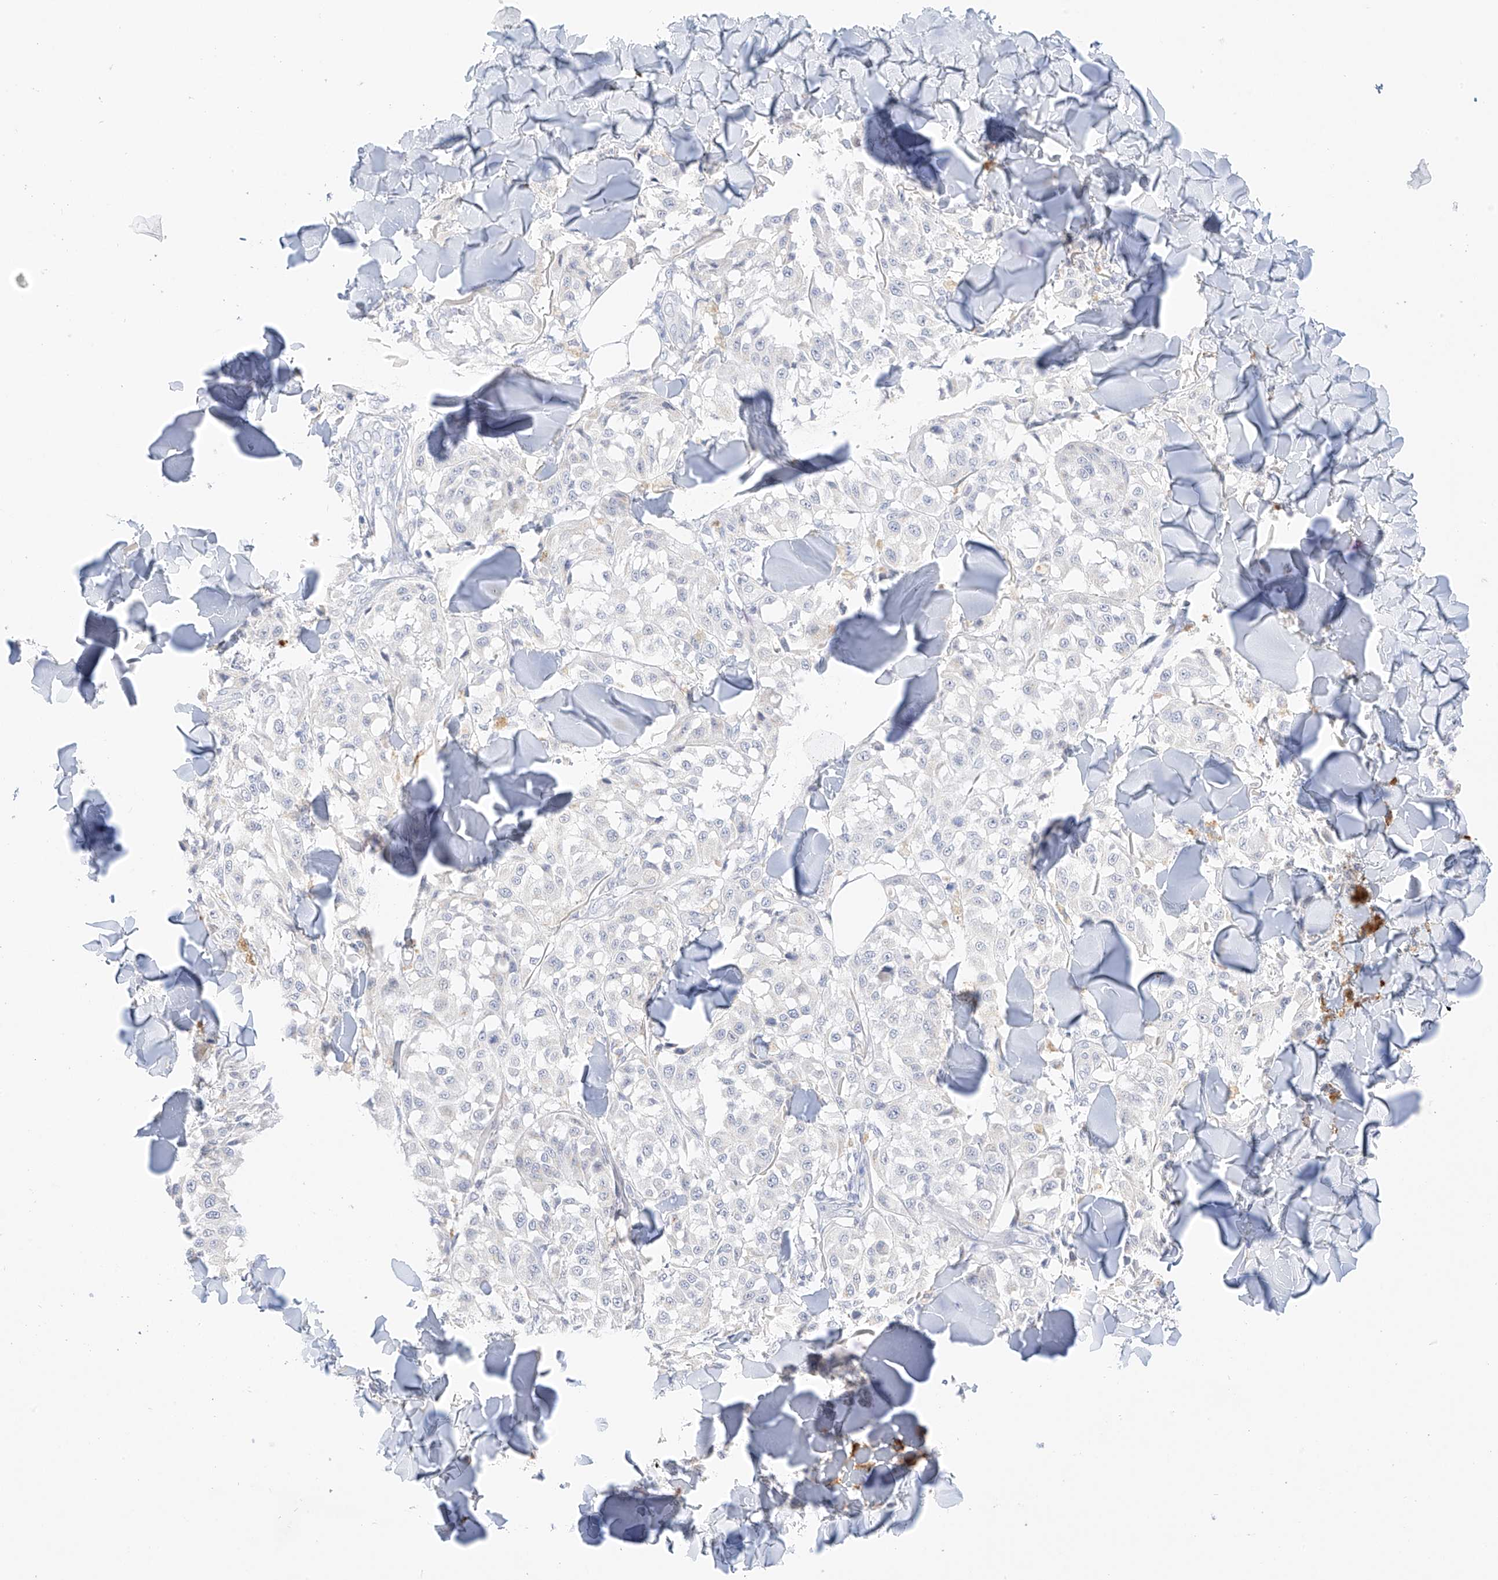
{"staining": {"intensity": "negative", "quantity": "none", "location": "none"}, "tissue": "melanoma", "cell_type": "Tumor cells", "image_type": "cancer", "snomed": [{"axis": "morphology", "description": "Malignant melanoma, NOS"}, {"axis": "topography", "description": "Skin"}], "caption": "Immunohistochemistry histopathology image of neoplastic tissue: melanoma stained with DAB shows no significant protein positivity in tumor cells.", "gene": "ST3GAL5", "patient": {"sex": "female", "age": 64}}